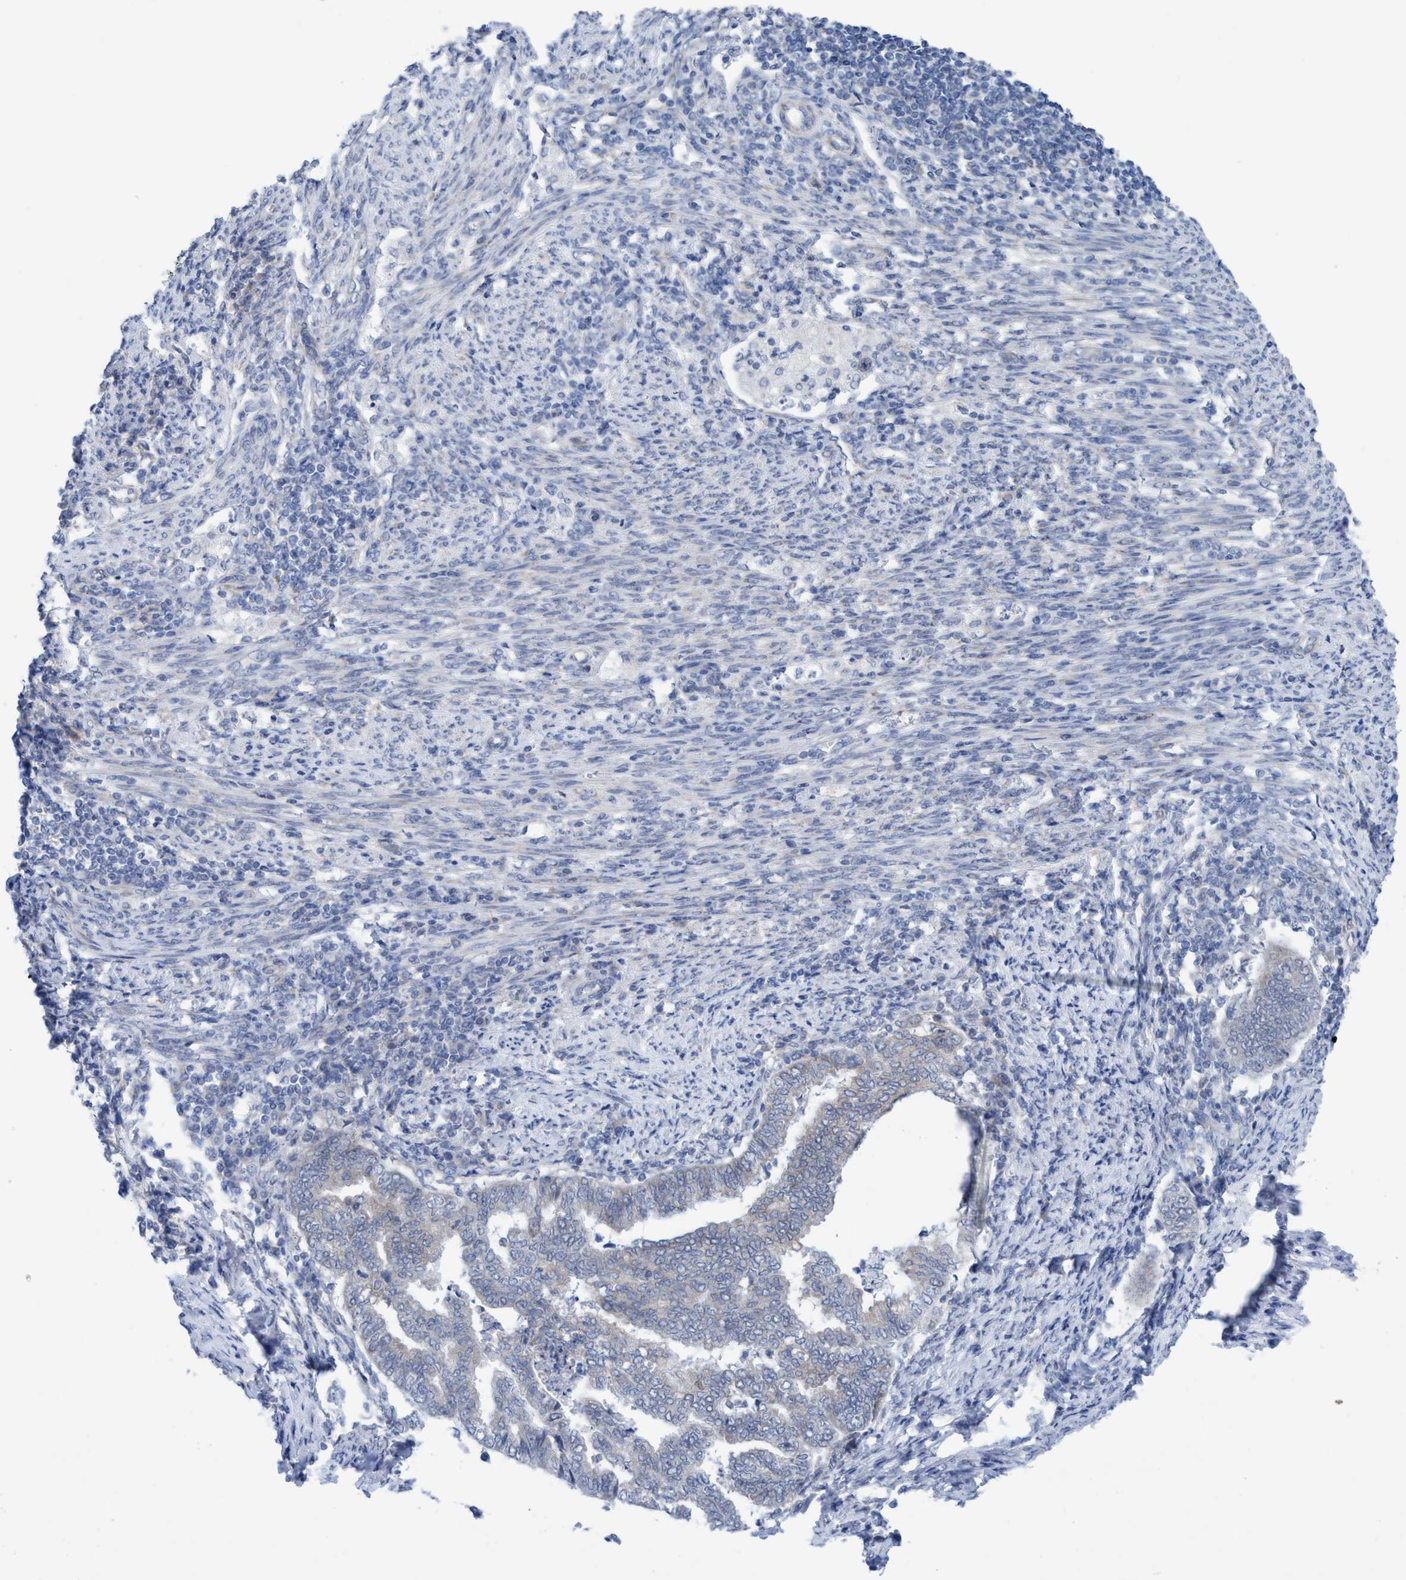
{"staining": {"intensity": "negative", "quantity": "none", "location": "none"}, "tissue": "endometrial cancer", "cell_type": "Tumor cells", "image_type": "cancer", "snomed": [{"axis": "morphology", "description": "Polyp, NOS"}, {"axis": "morphology", "description": "Adenocarcinoma, NOS"}, {"axis": "morphology", "description": "Adenoma, NOS"}, {"axis": "topography", "description": "Endometrium"}], "caption": "Immunohistochemistry histopathology image of human endometrial adenoma stained for a protein (brown), which shows no positivity in tumor cells. The staining is performed using DAB (3,3'-diaminobenzidine) brown chromogen with nuclei counter-stained in using hematoxylin.", "gene": "RSAD1", "patient": {"sex": "female", "age": 79}}